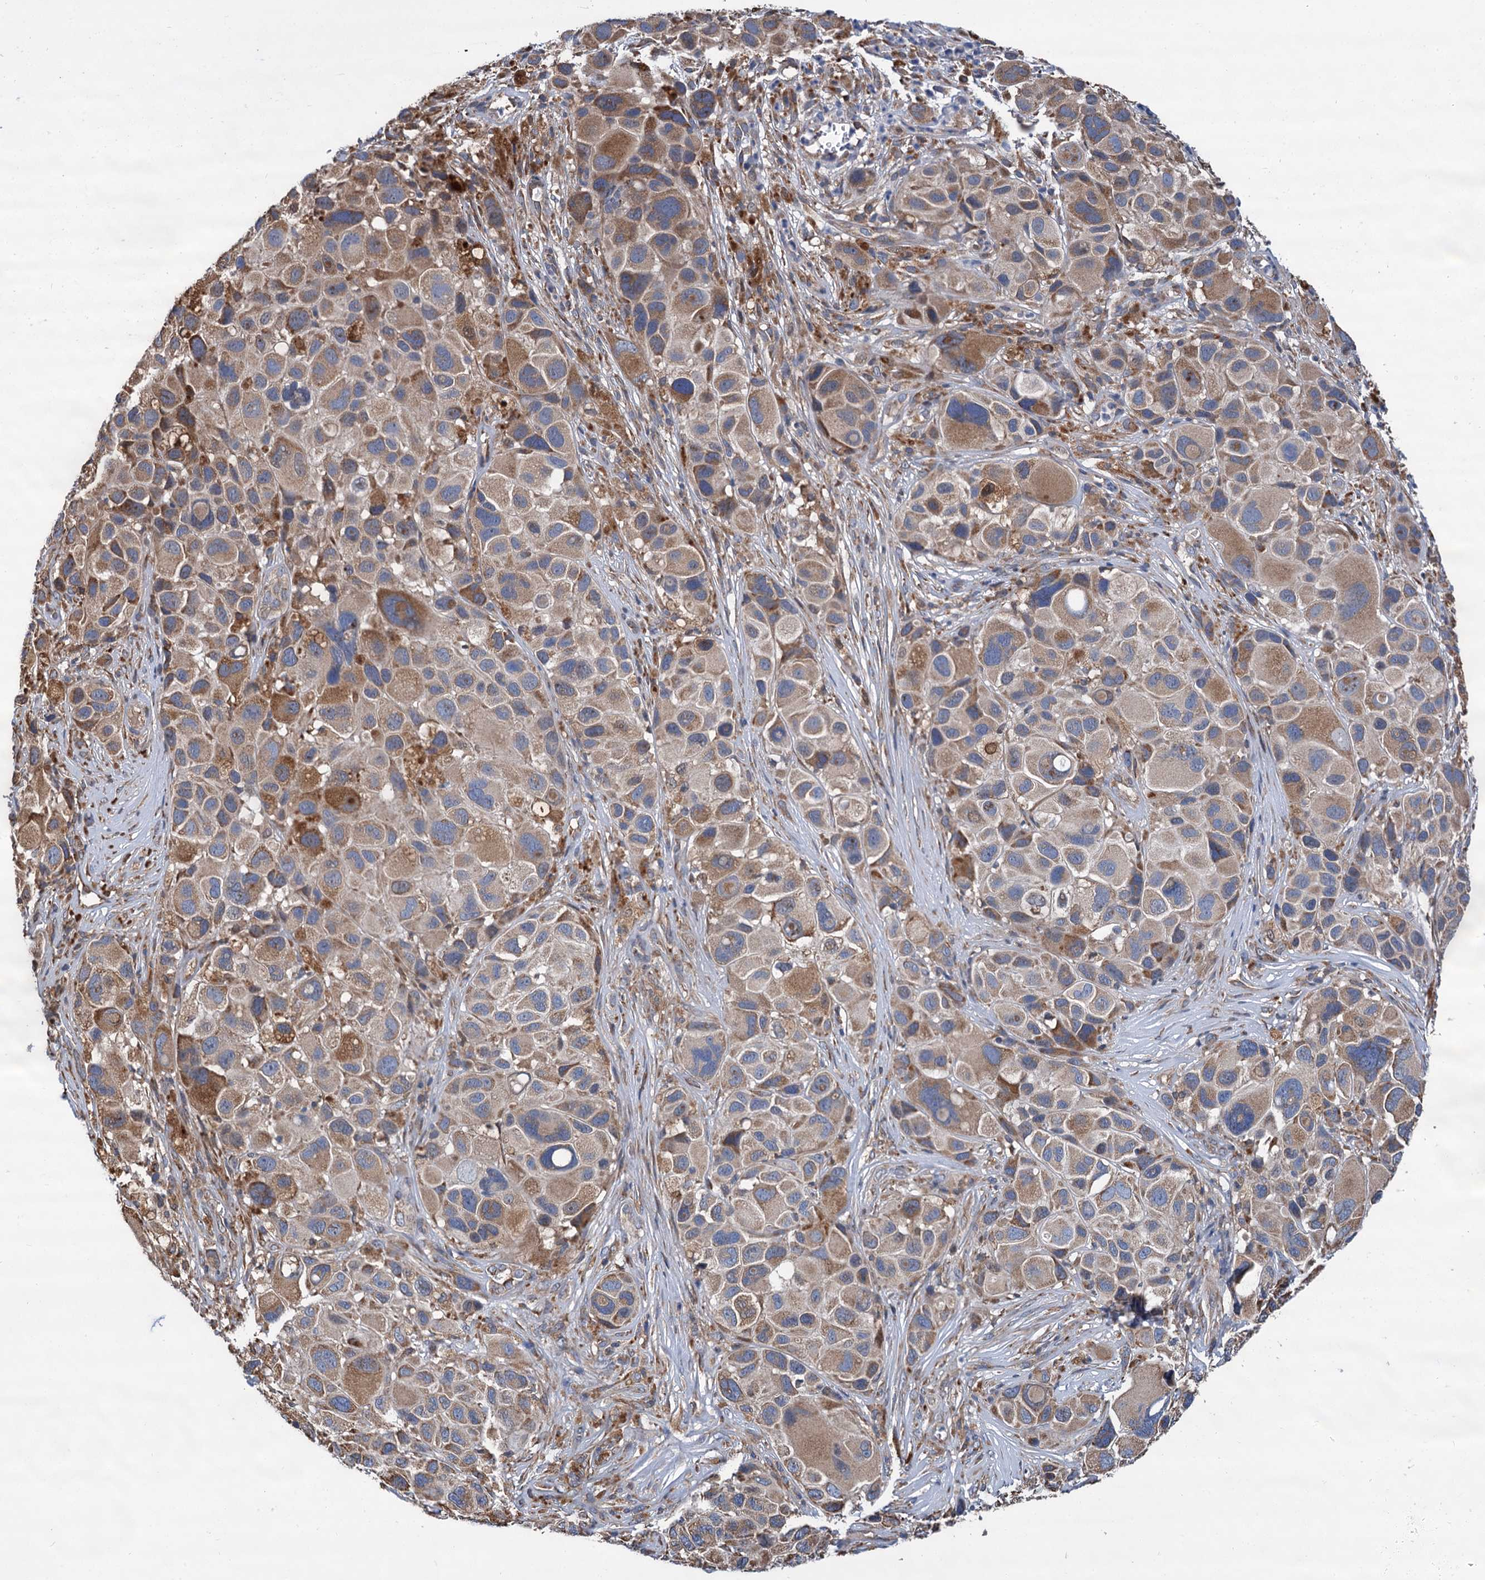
{"staining": {"intensity": "moderate", "quantity": "25%-75%", "location": "cytoplasmic/membranous"}, "tissue": "melanoma", "cell_type": "Tumor cells", "image_type": "cancer", "snomed": [{"axis": "morphology", "description": "Malignant melanoma, NOS"}, {"axis": "topography", "description": "Skin of trunk"}], "caption": "There is medium levels of moderate cytoplasmic/membranous staining in tumor cells of malignant melanoma, as demonstrated by immunohistochemical staining (brown color).", "gene": "LINS1", "patient": {"sex": "male", "age": 71}}